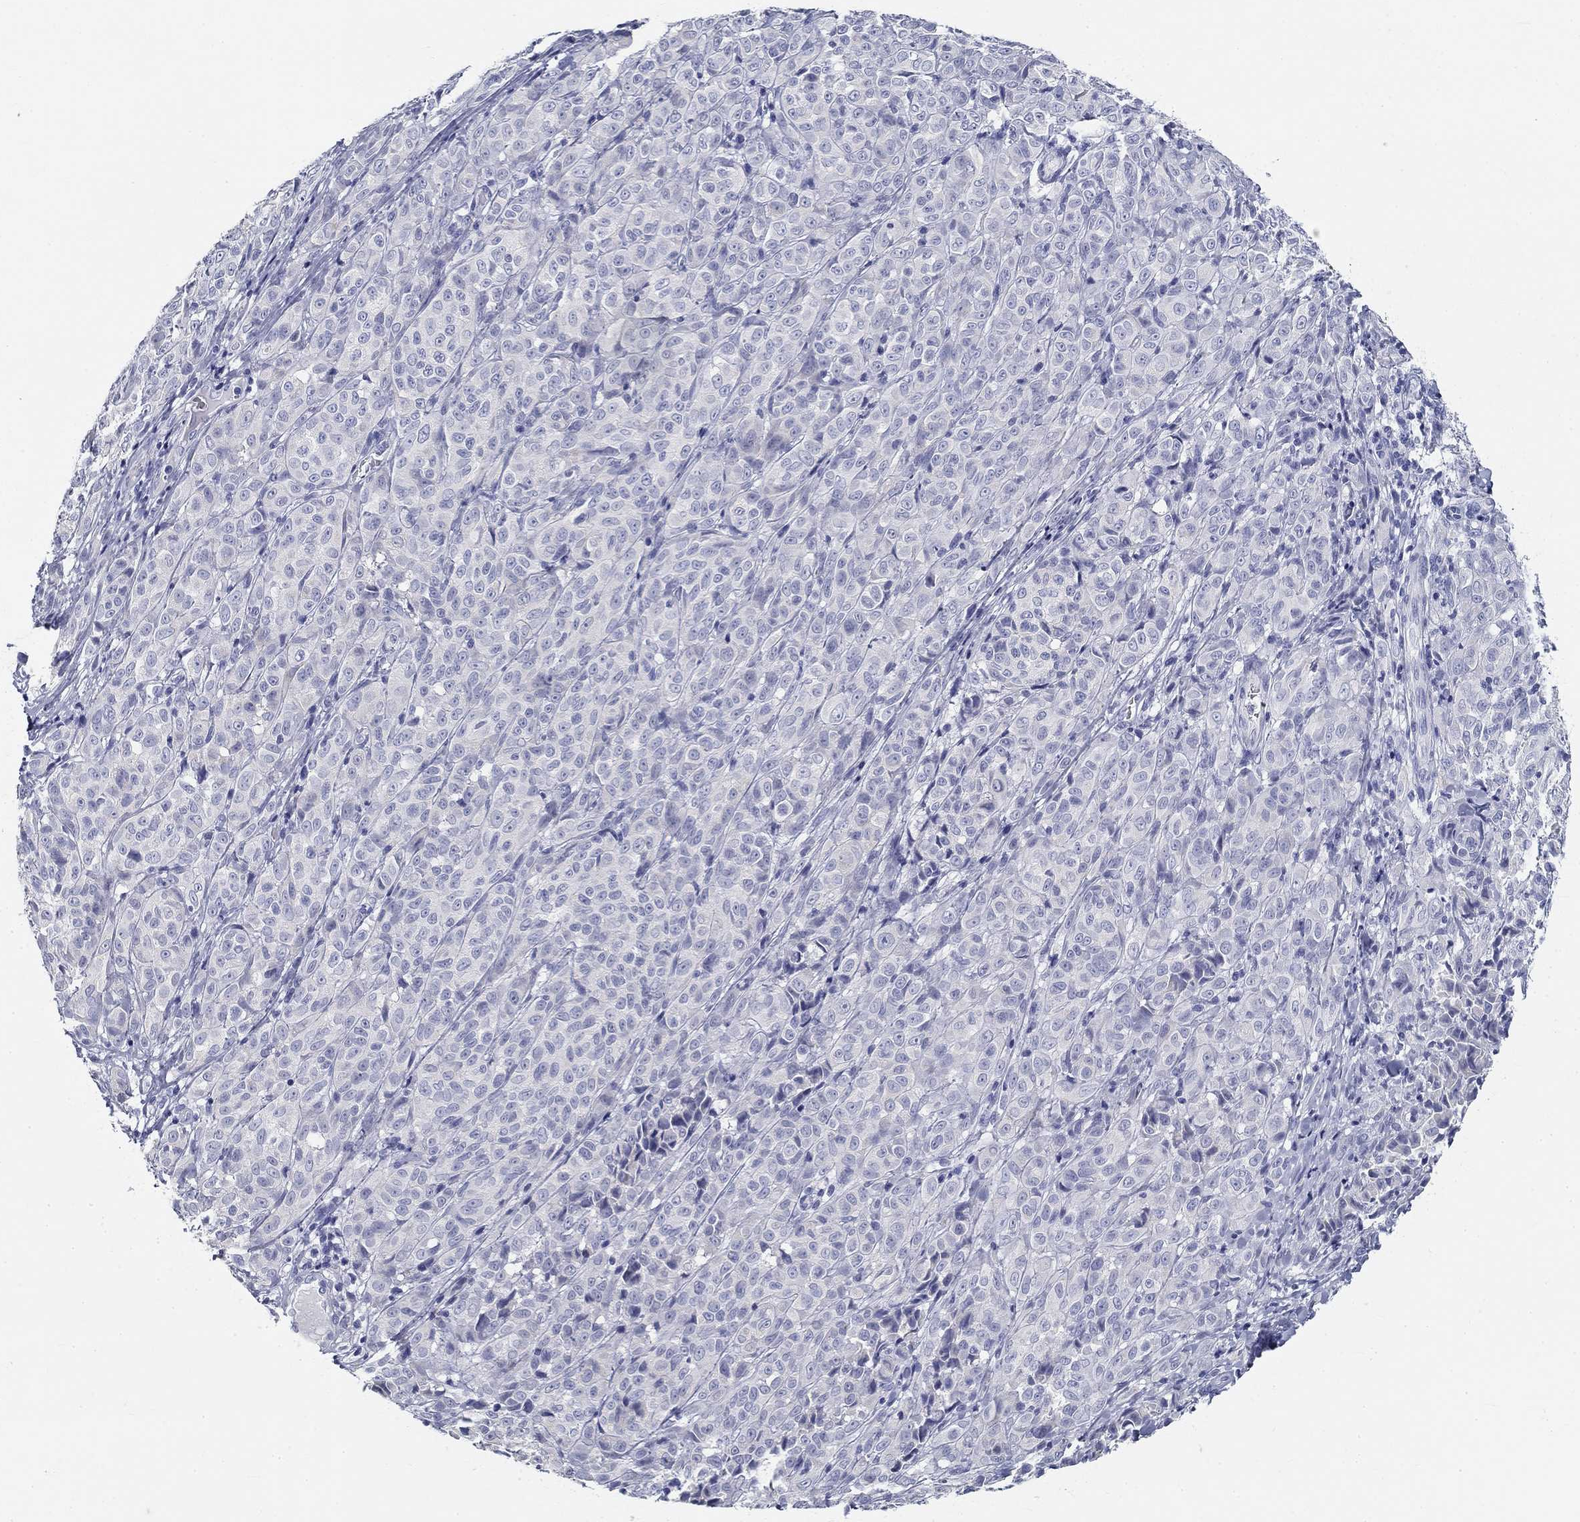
{"staining": {"intensity": "negative", "quantity": "none", "location": "none"}, "tissue": "melanoma", "cell_type": "Tumor cells", "image_type": "cancer", "snomed": [{"axis": "morphology", "description": "Malignant melanoma, NOS"}, {"axis": "topography", "description": "Skin"}], "caption": "Histopathology image shows no protein expression in tumor cells of melanoma tissue. Nuclei are stained in blue.", "gene": "GALNTL5", "patient": {"sex": "male", "age": 89}}